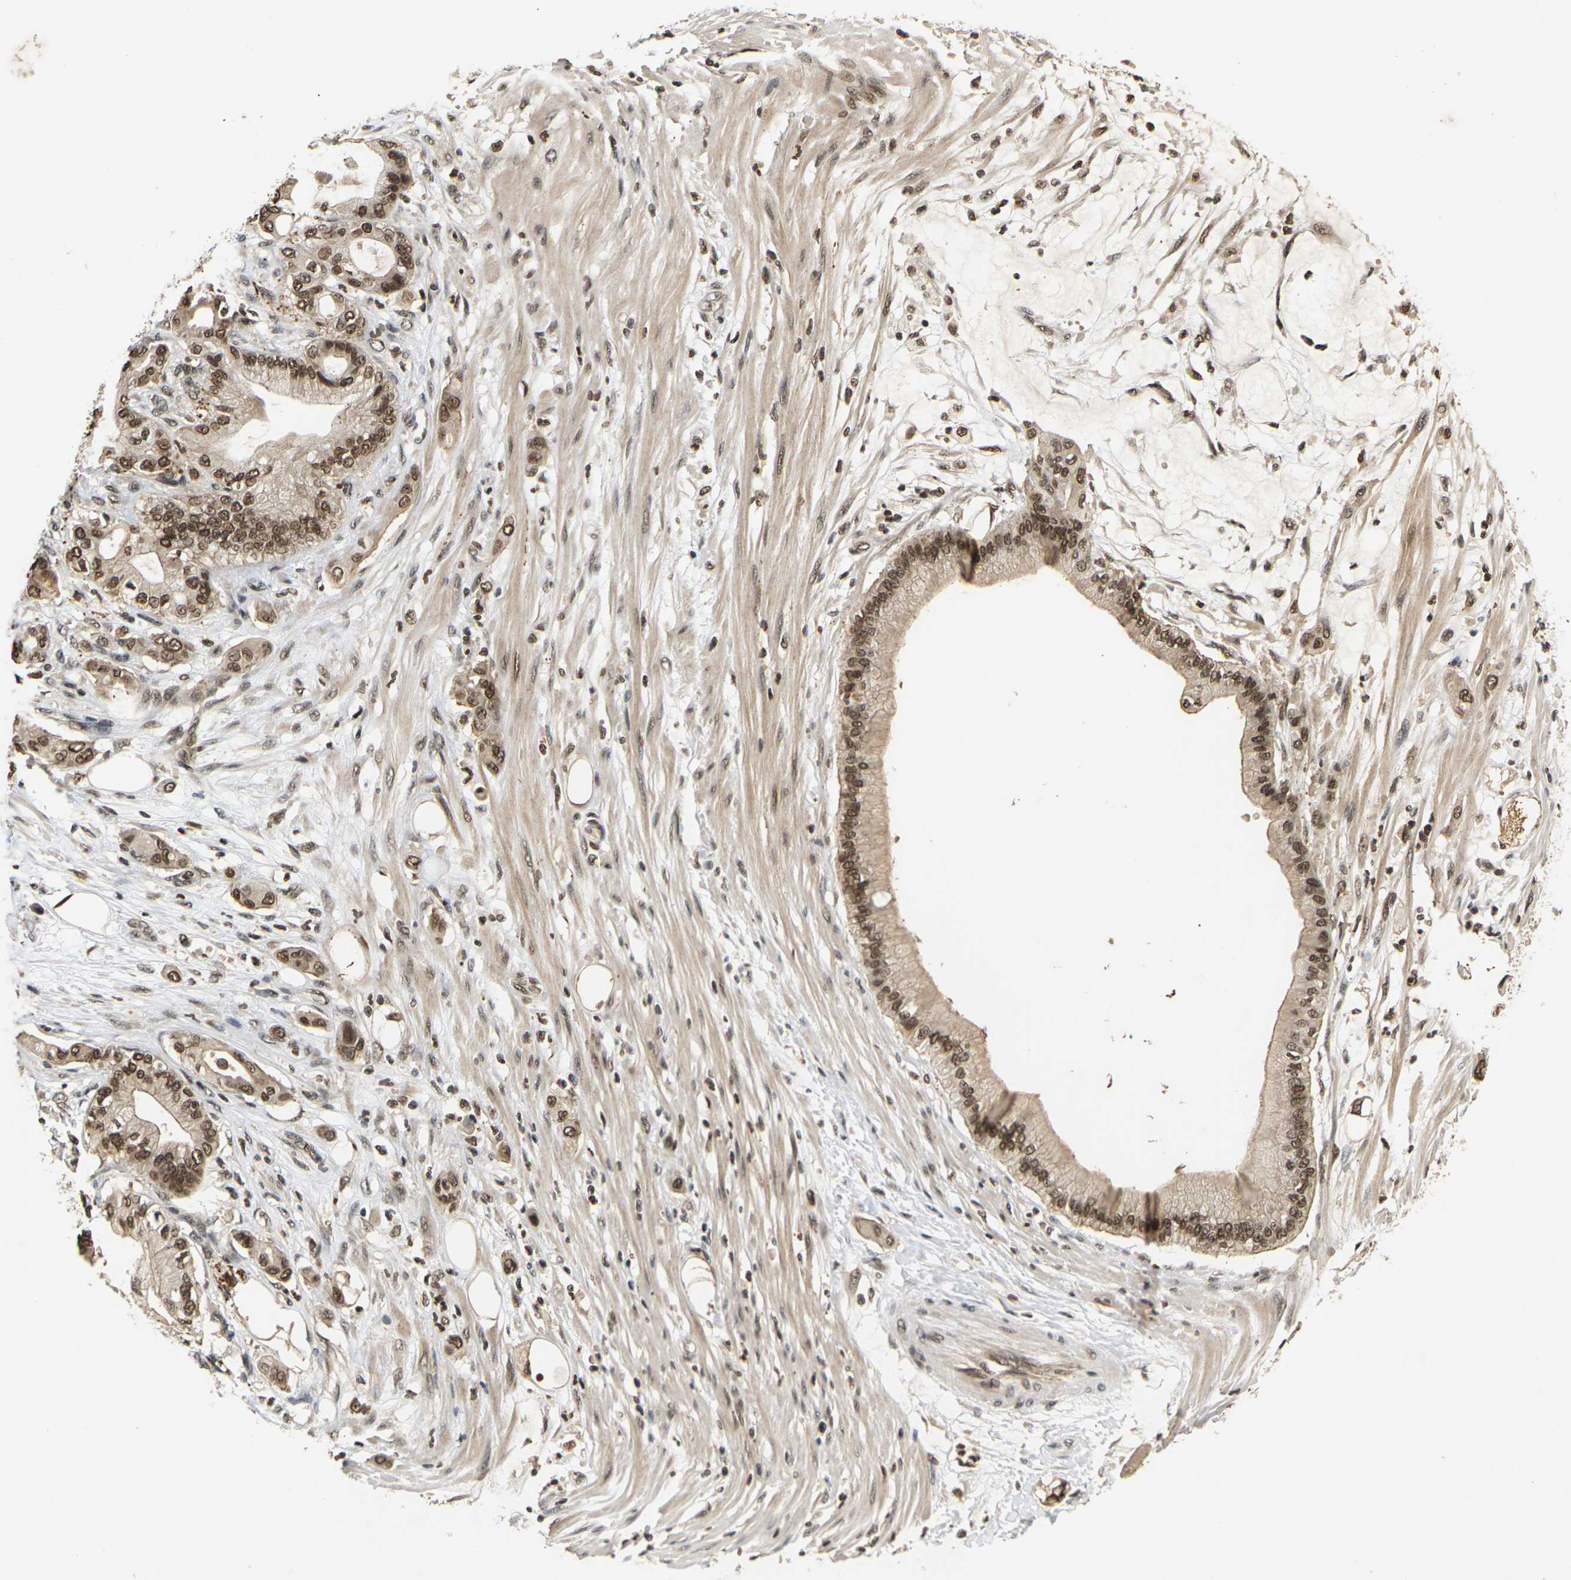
{"staining": {"intensity": "moderate", "quantity": ">75%", "location": "cytoplasmic/membranous,nuclear"}, "tissue": "pancreatic cancer", "cell_type": "Tumor cells", "image_type": "cancer", "snomed": [{"axis": "morphology", "description": "Adenocarcinoma, NOS"}, {"axis": "morphology", "description": "Adenocarcinoma, metastatic, NOS"}, {"axis": "topography", "description": "Lymph node"}, {"axis": "topography", "description": "Pancreas"}, {"axis": "topography", "description": "Duodenum"}], "caption": "Pancreatic cancer (adenocarcinoma) was stained to show a protein in brown. There is medium levels of moderate cytoplasmic/membranous and nuclear expression in about >75% of tumor cells. The staining was performed using DAB to visualize the protein expression in brown, while the nuclei were stained in blue with hematoxylin (Magnification: 20x).", "gene": "NELFA", "patient": {"sex": "female", "age": 64}}